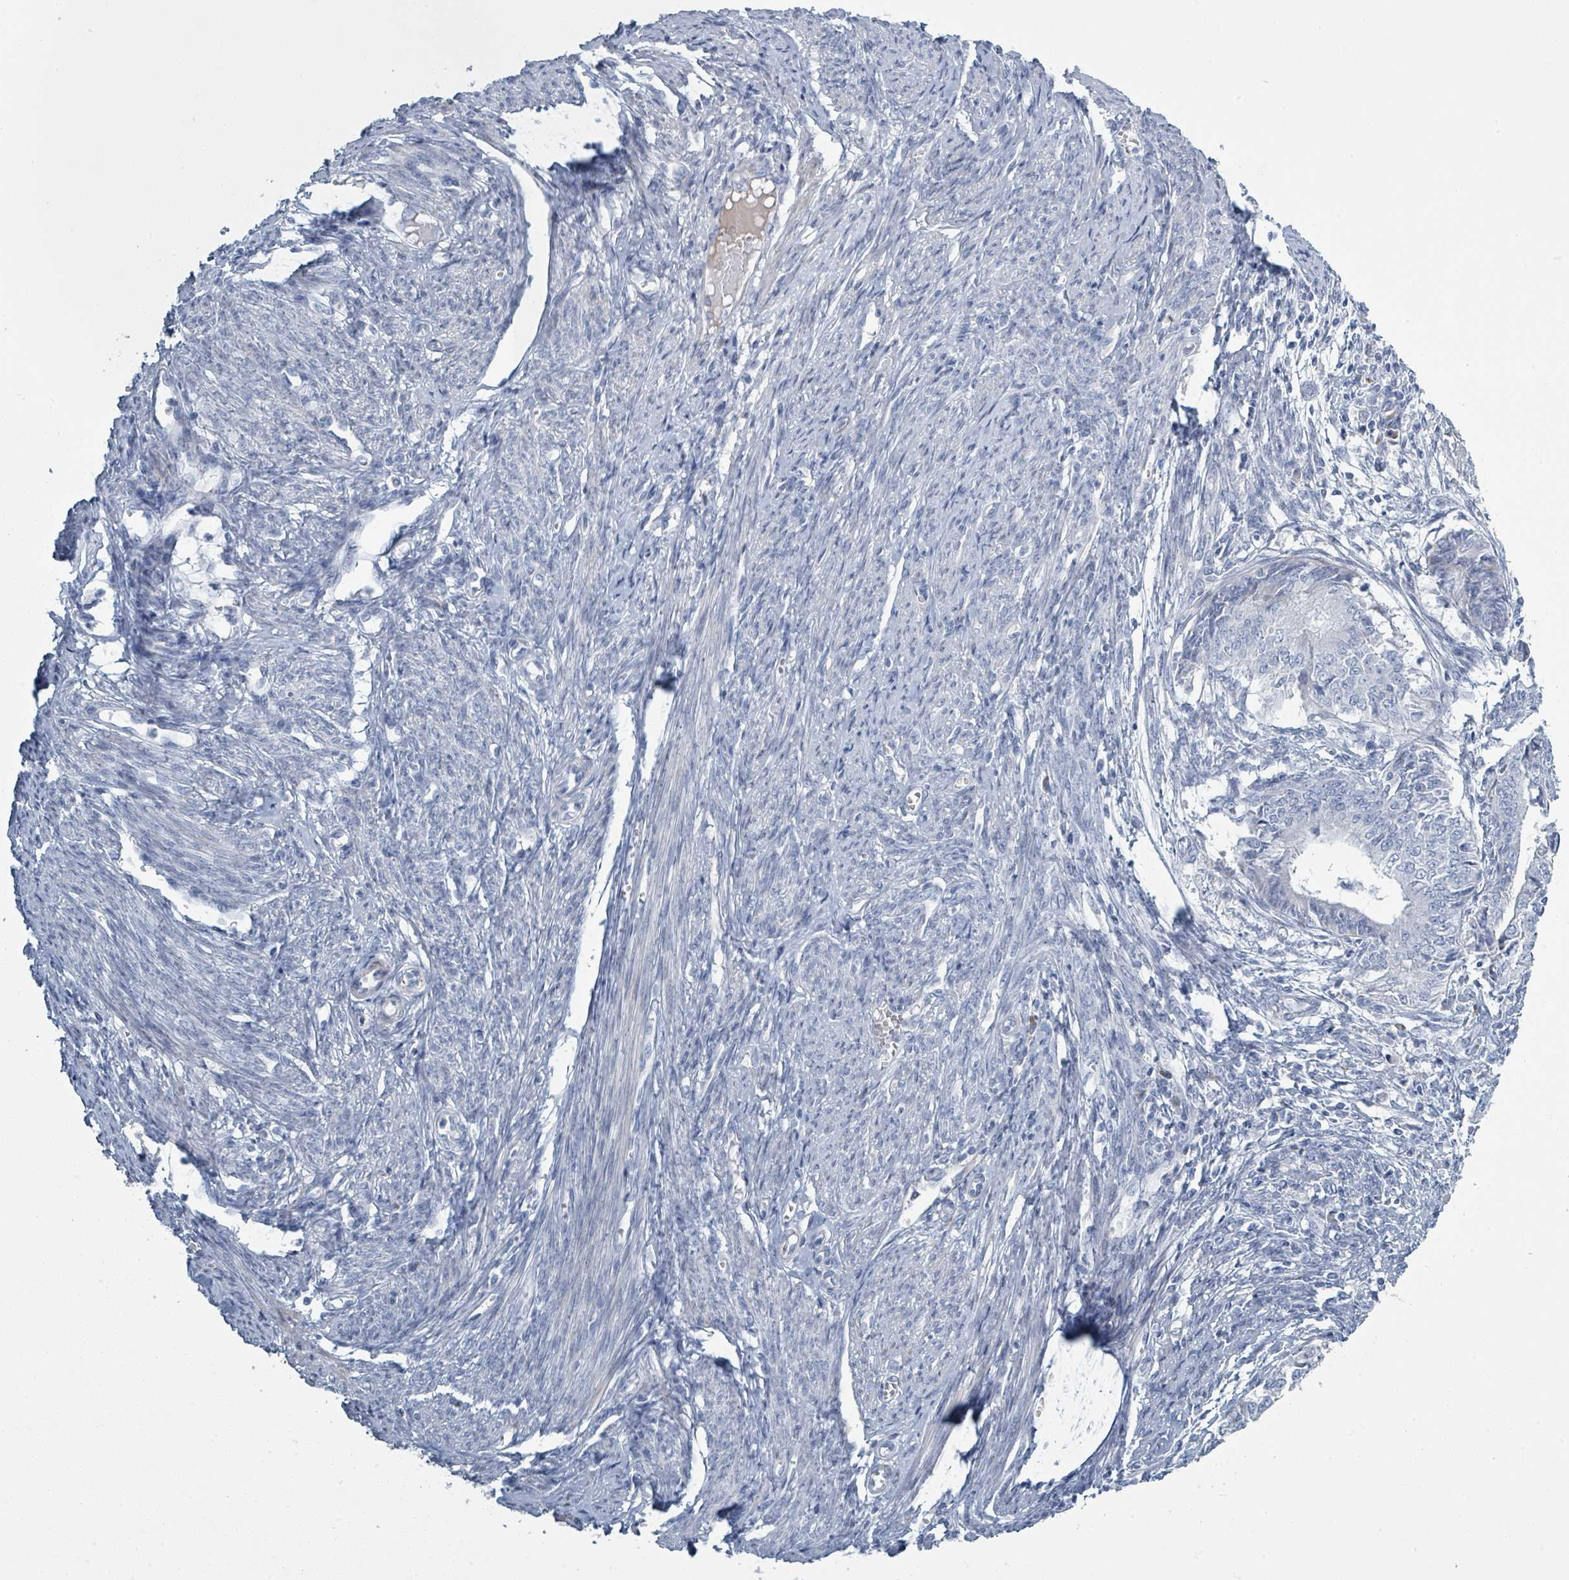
{"staining": {"intensity": "negative", "quantity": "none", "location": "none"}, "tissue": "endometrial cancer", "cell_type": "Tumor cells", "image_type": "cancer", "snomed": [{"axis": "morphology", "description": "Adenocarcinoma, NOS"}, {"axis": "topography", "description": "Endometrium"}], "caption": "There is no significant positivity in tumor cells of adenocarcinoma (endometrial).", "gene": "RAB33B", "patient": {"sex": "female", "age": 62}}